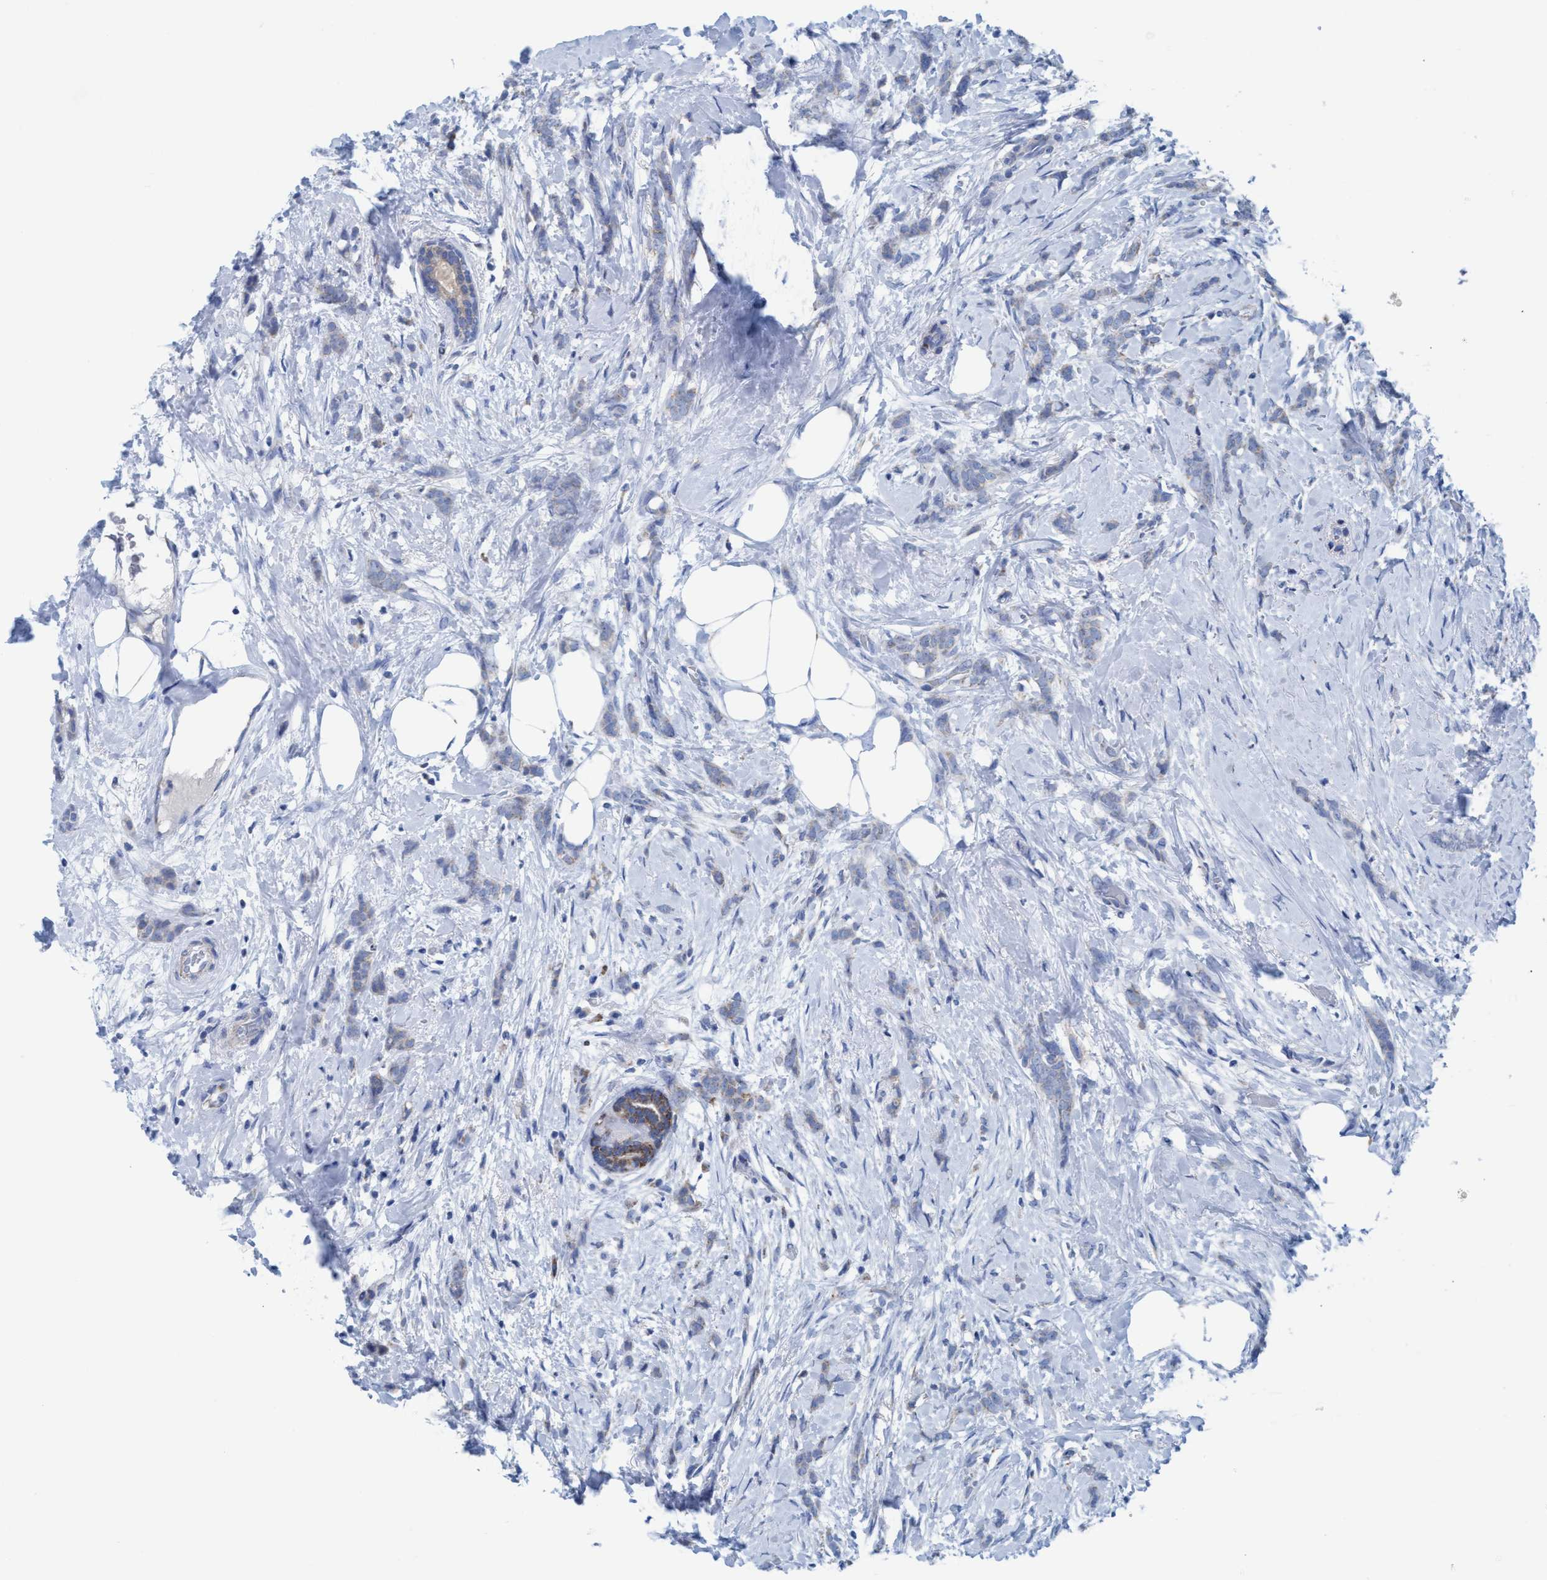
{"staining": {"intensity": "negative", "quantity": "none", "location": "none"}, "tissue": "breast cancer", "cell_type": "Tumor cells", "image_type": "cancer", "snomed": [{"axis": "morphology", "description": "Lobular carcinoma, in situ"}, {"axis": "morphology", "description": "Lobular carcinoma"}, {"axis": "topography", "description": "Breast"}], "caption": "DAB immunohistochemical staining of human breast cancer (lobular carcinoma in situ) shows no significant staining in tumor cells. (Brightfield microscopy of DAB (3,3'-diaminobenzidine) immunohistochemistry at high magnification).", "gene": "GGA3", "patient": {"sex": "female", "age": 41}}